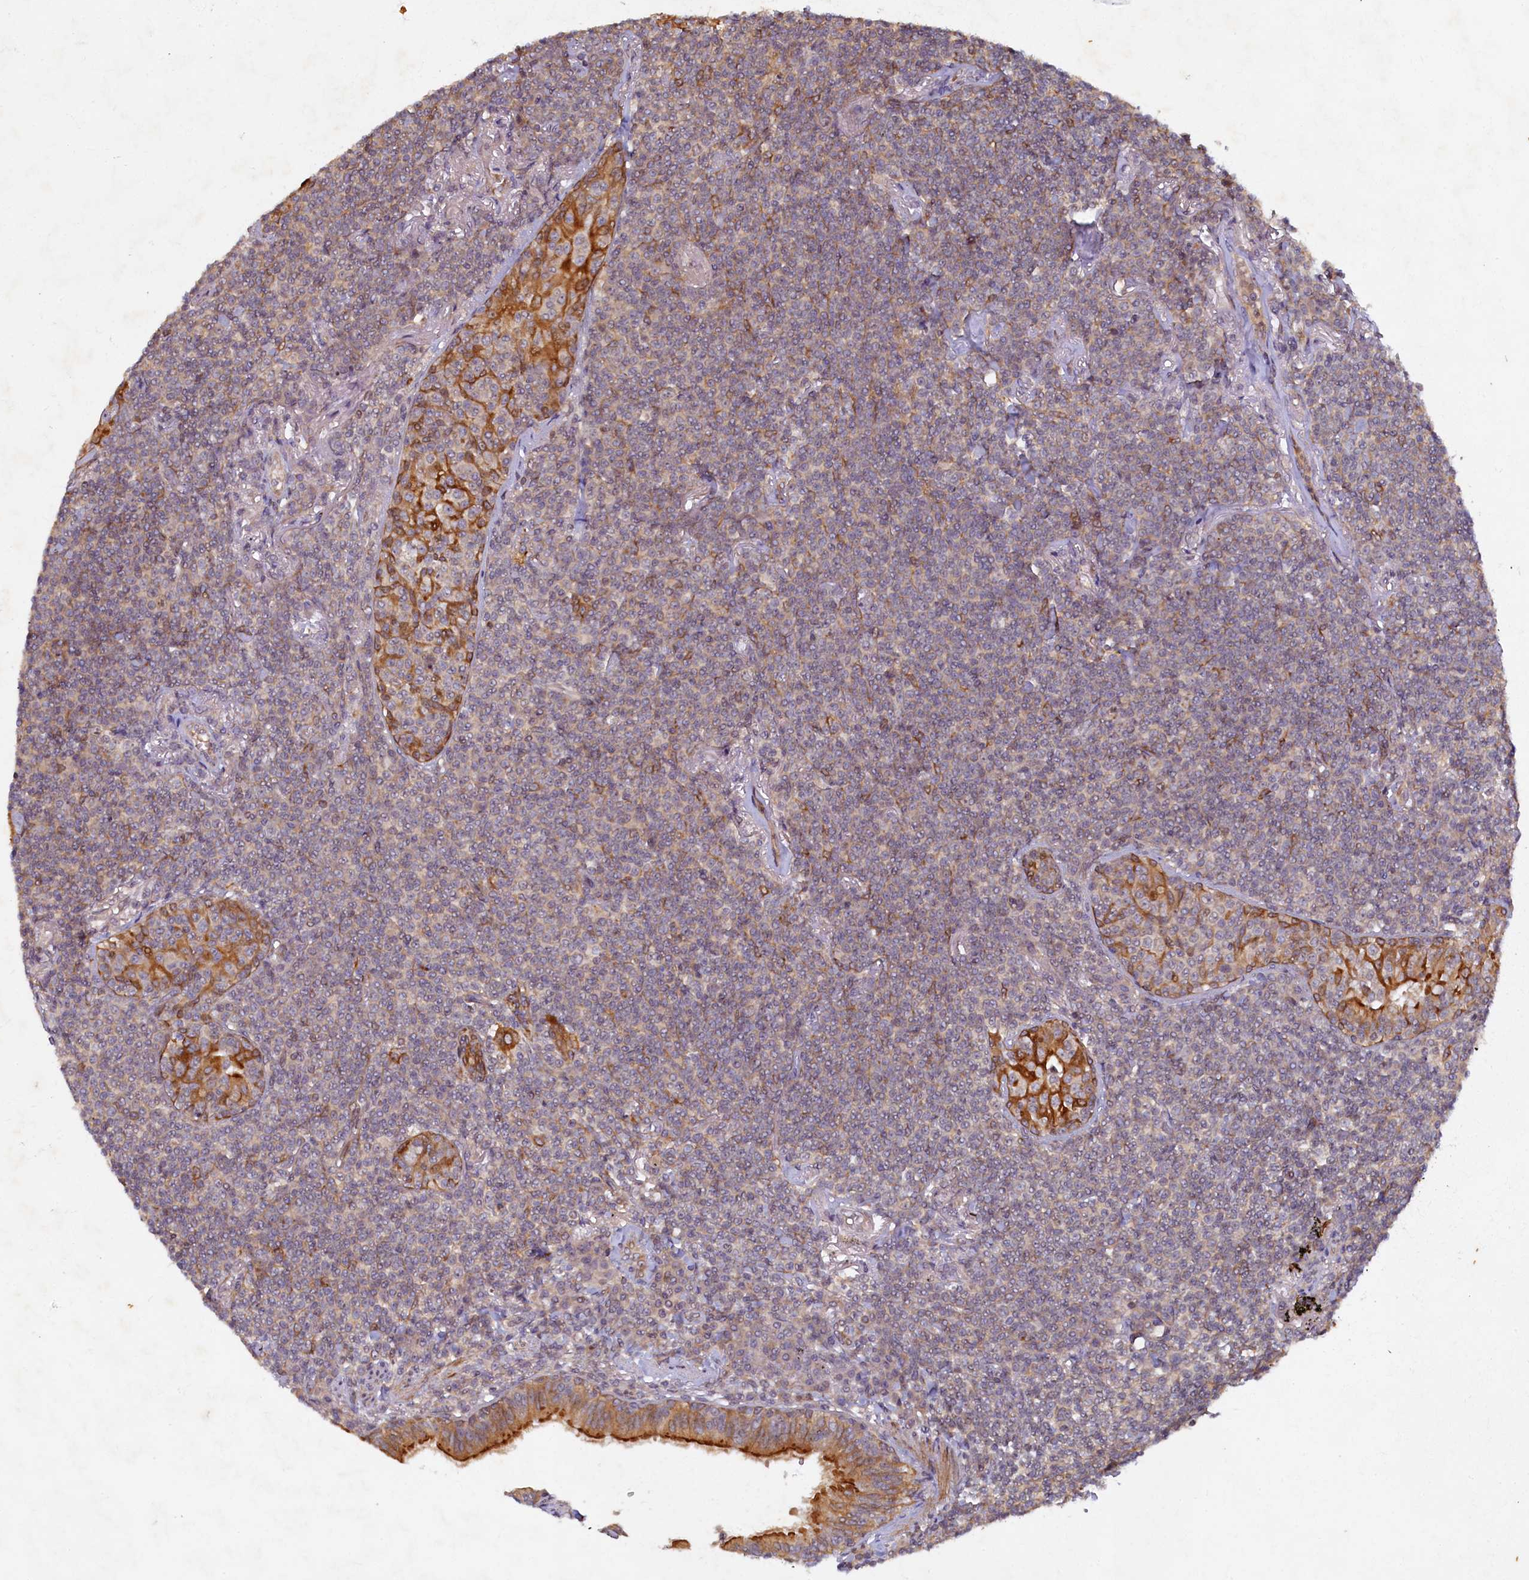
{"staining": {"intensity": "weak", "quantity": ">75%", "location": "cytoplasmic/membranous"}, "tissue": "lymphoma", "cell_type": "Tumor cells", "image_type": "cancer", "snomed": [{"axis": "morphology", "description": "Malignant lymphoma, non-Hodgkin's type, Low grade"}, {"axis": "topography", "description": "Lung"}], "caption": "Protein expression analysis of lymphoma reveals weak cytoplasmic/membranous positivity in about >75% of tumor cells.", "gene": "CEP20", "patient": {"sex": "female", "age": 71}}